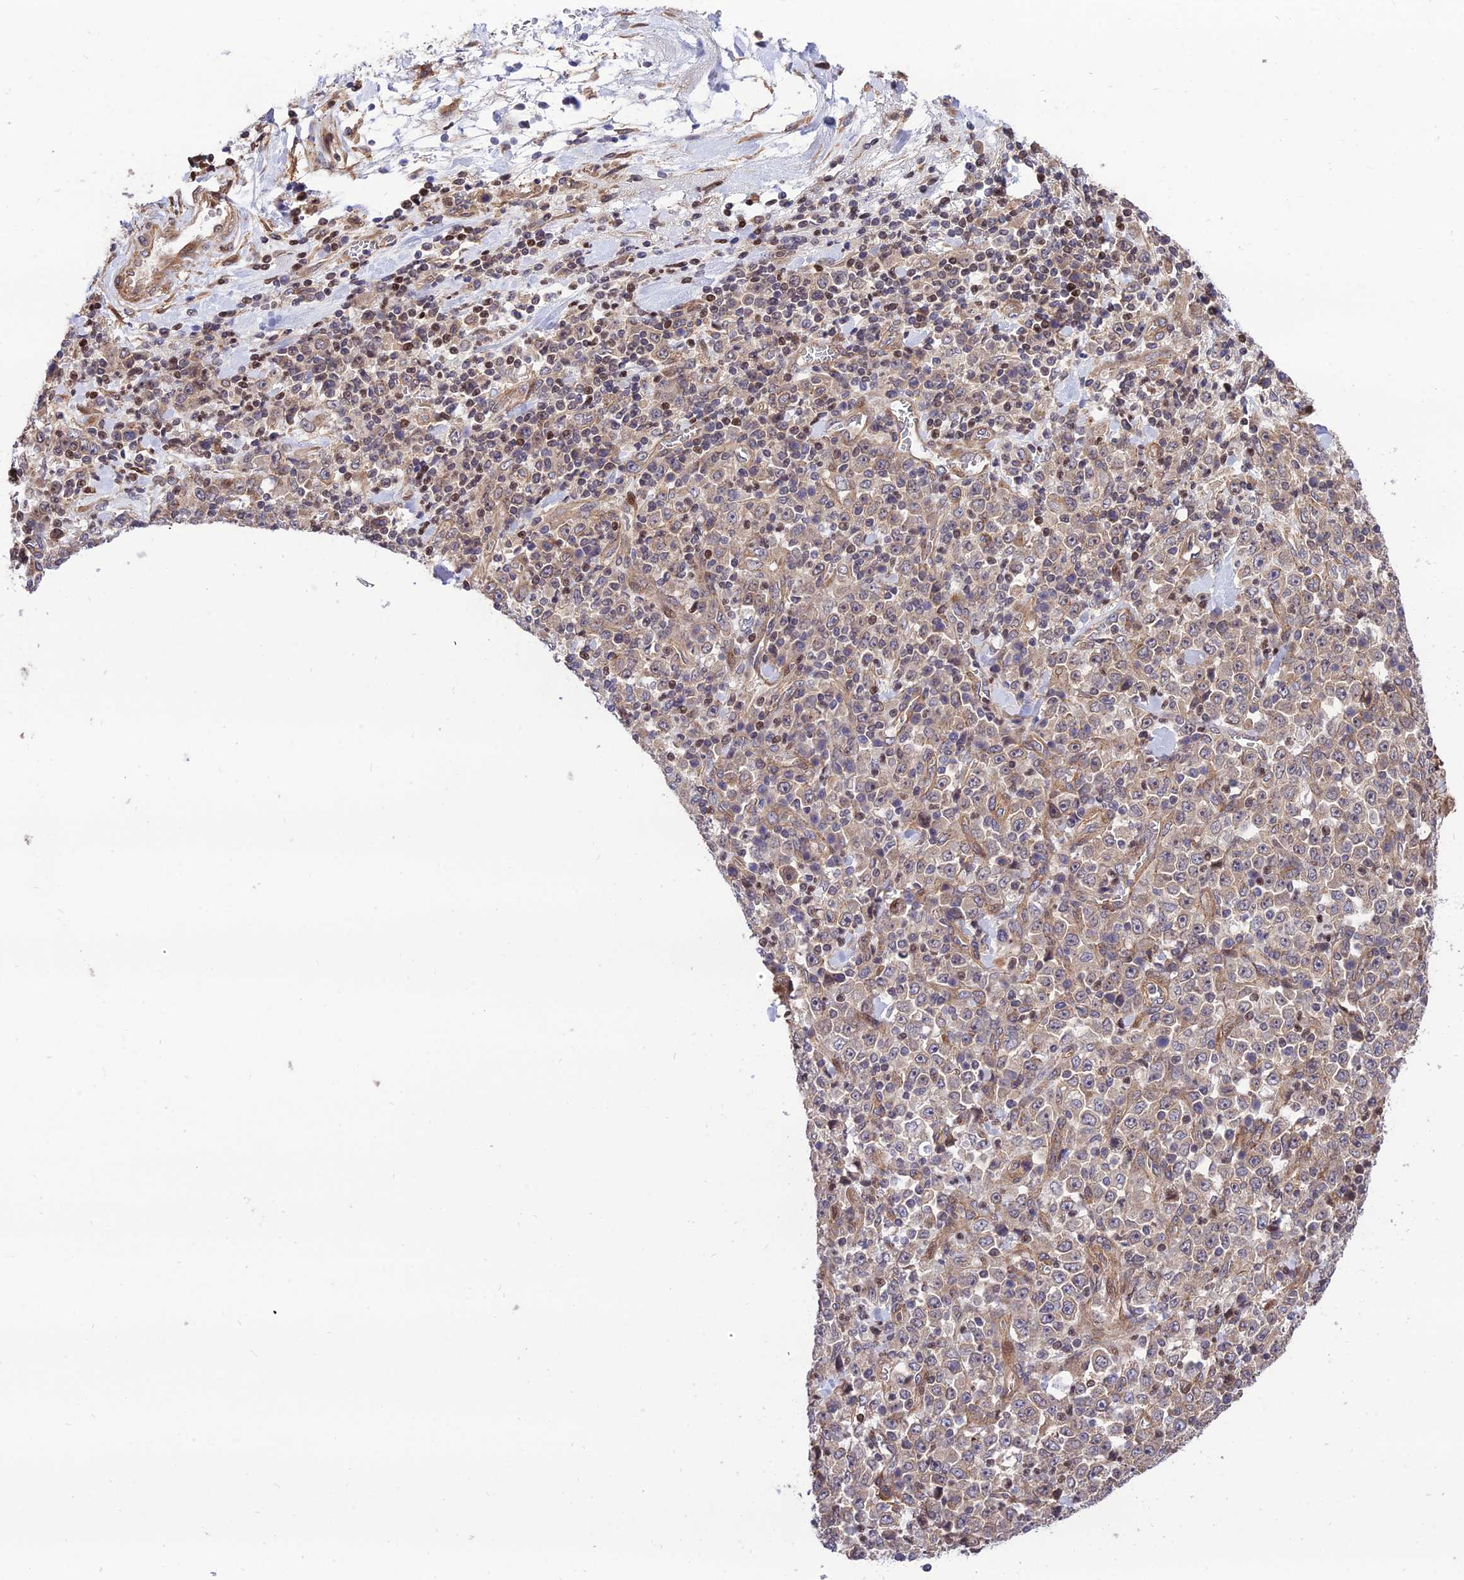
{"staining": {"intensity": "weak", "quantity": ">75%", "location": "cytoplasmic/membranous"}, "tissue": "stomach cancer", "cell_type": "Tumor cells", "image_type": "cancer", "snomed": [{"axis": "morphology", "description": "Normal tissue, NOS"}, {"axis": "morphology", "description": "Adenocarcinoma, NOS"}, {"axis": "topography", "description": "Stomach, upper"}, {"axis": "topography", "description": "Stomach"}], "caption": "Weak cytoplasmic/membranous positivity is present in about >75% of tumor cells in stomach cancer.", "gene": "SMG6", "patient": {"sex": "male", "age": 59}}